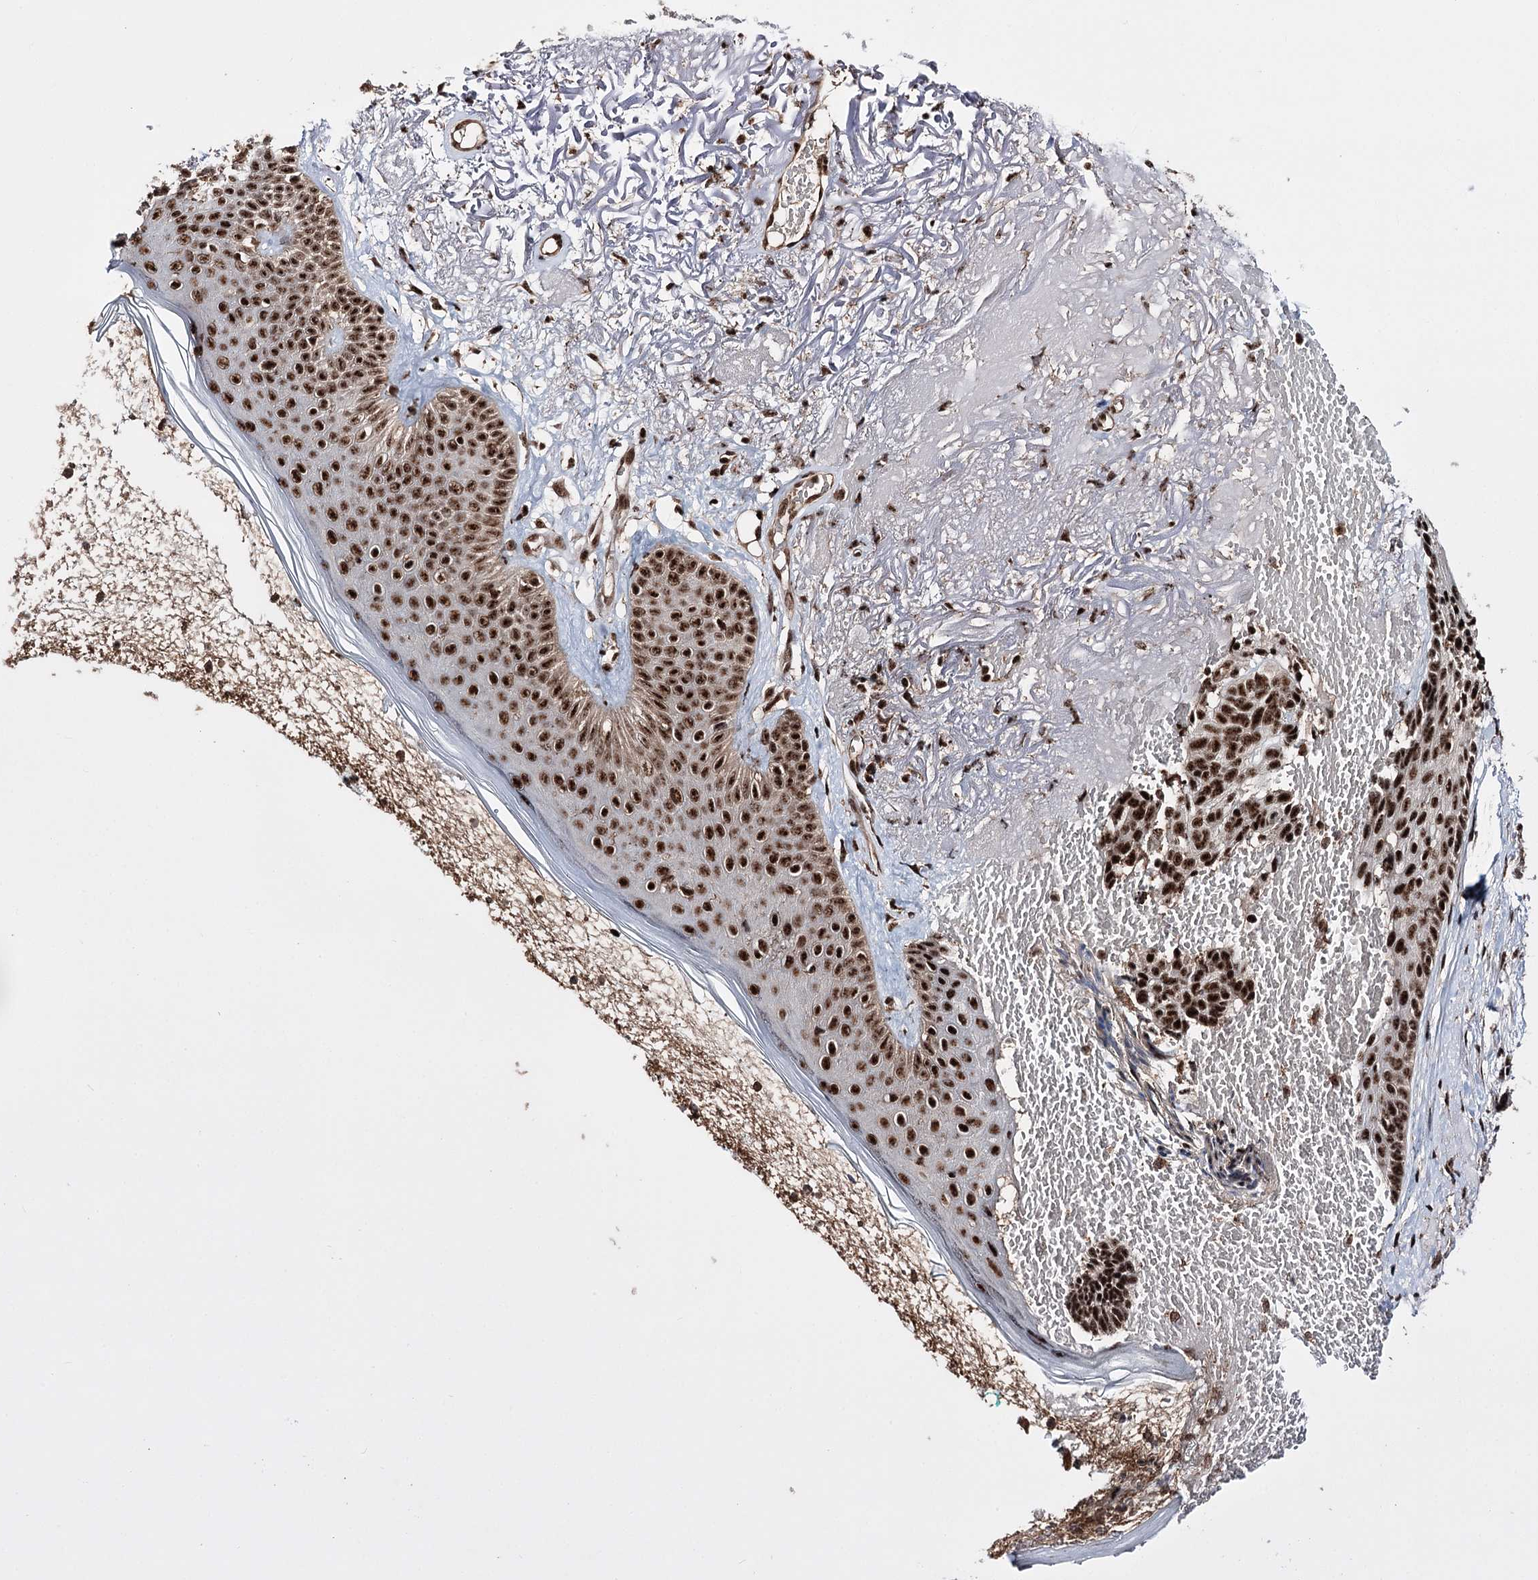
{"staining": {"intensity": "strong", "quantity": ">75%", "location": "nuclear"}, "tissue": "skin cancer", "cell_type": "Tumor cells", "image_type": "cancer", "snomed": [{"axis": "morphology", "description": "Normal tissue, NOS"}, {"axis": "morphology", "description": "Basal cell carcinoma"}, {"axis": "topography", "description": "Skin"}], "caption": "Immunohistochemical staining of skin basal cell carcinoma exhibits high levels of strong nuclear expression in about >75% of tumor cells. The staining was performed using DAB (3,3'-diaminobenzidine), with brown indicating positive protein expression. Nuclei are stained blue with hematoxylin.", "gene": "PRPF40A", "patient": {"sex": "male", "age": 66}}